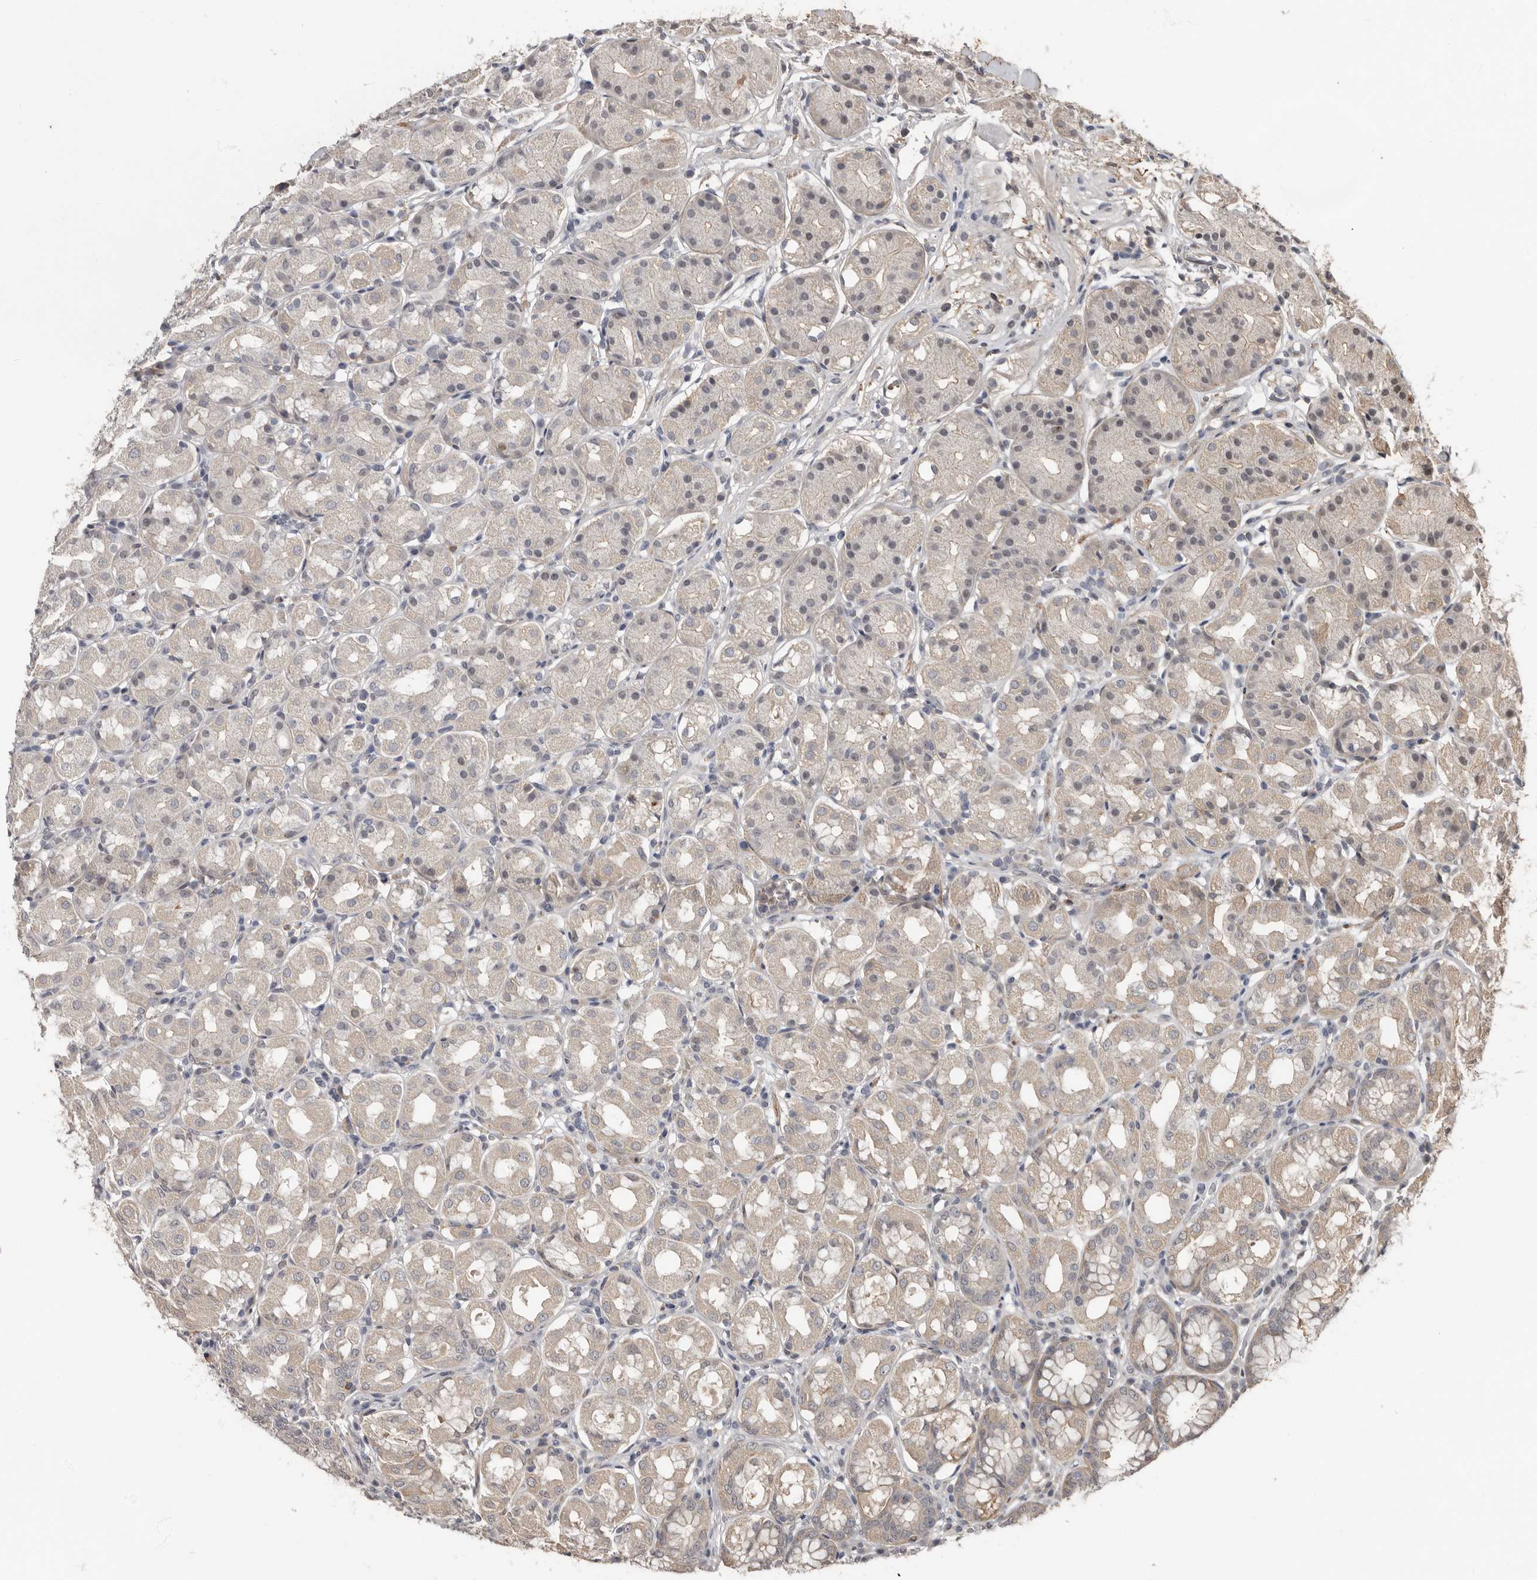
{"staining": {"intensity": "weak", "quantity": "<25%", "location": "cytoplasmic/membranous"}, "tissue": "stomach", "cell_type": "Glandular cells", "image_type": "normal", "snomed": [{"axis": "morphology", "description": "Normal tissue, NOS"}, {"axis": "topography", "description": "Stomach"}, {"axis": "topography", "description": "Stomach, lower"}], "caption": "Glandular cells show no significant positivity in benign stomach. (DAB (3,3'-diaminobenzidine) IHC with hematoxylin counter stain).", "gene": "LRGUK", "patient": {"sex": "female", "age": 56}}